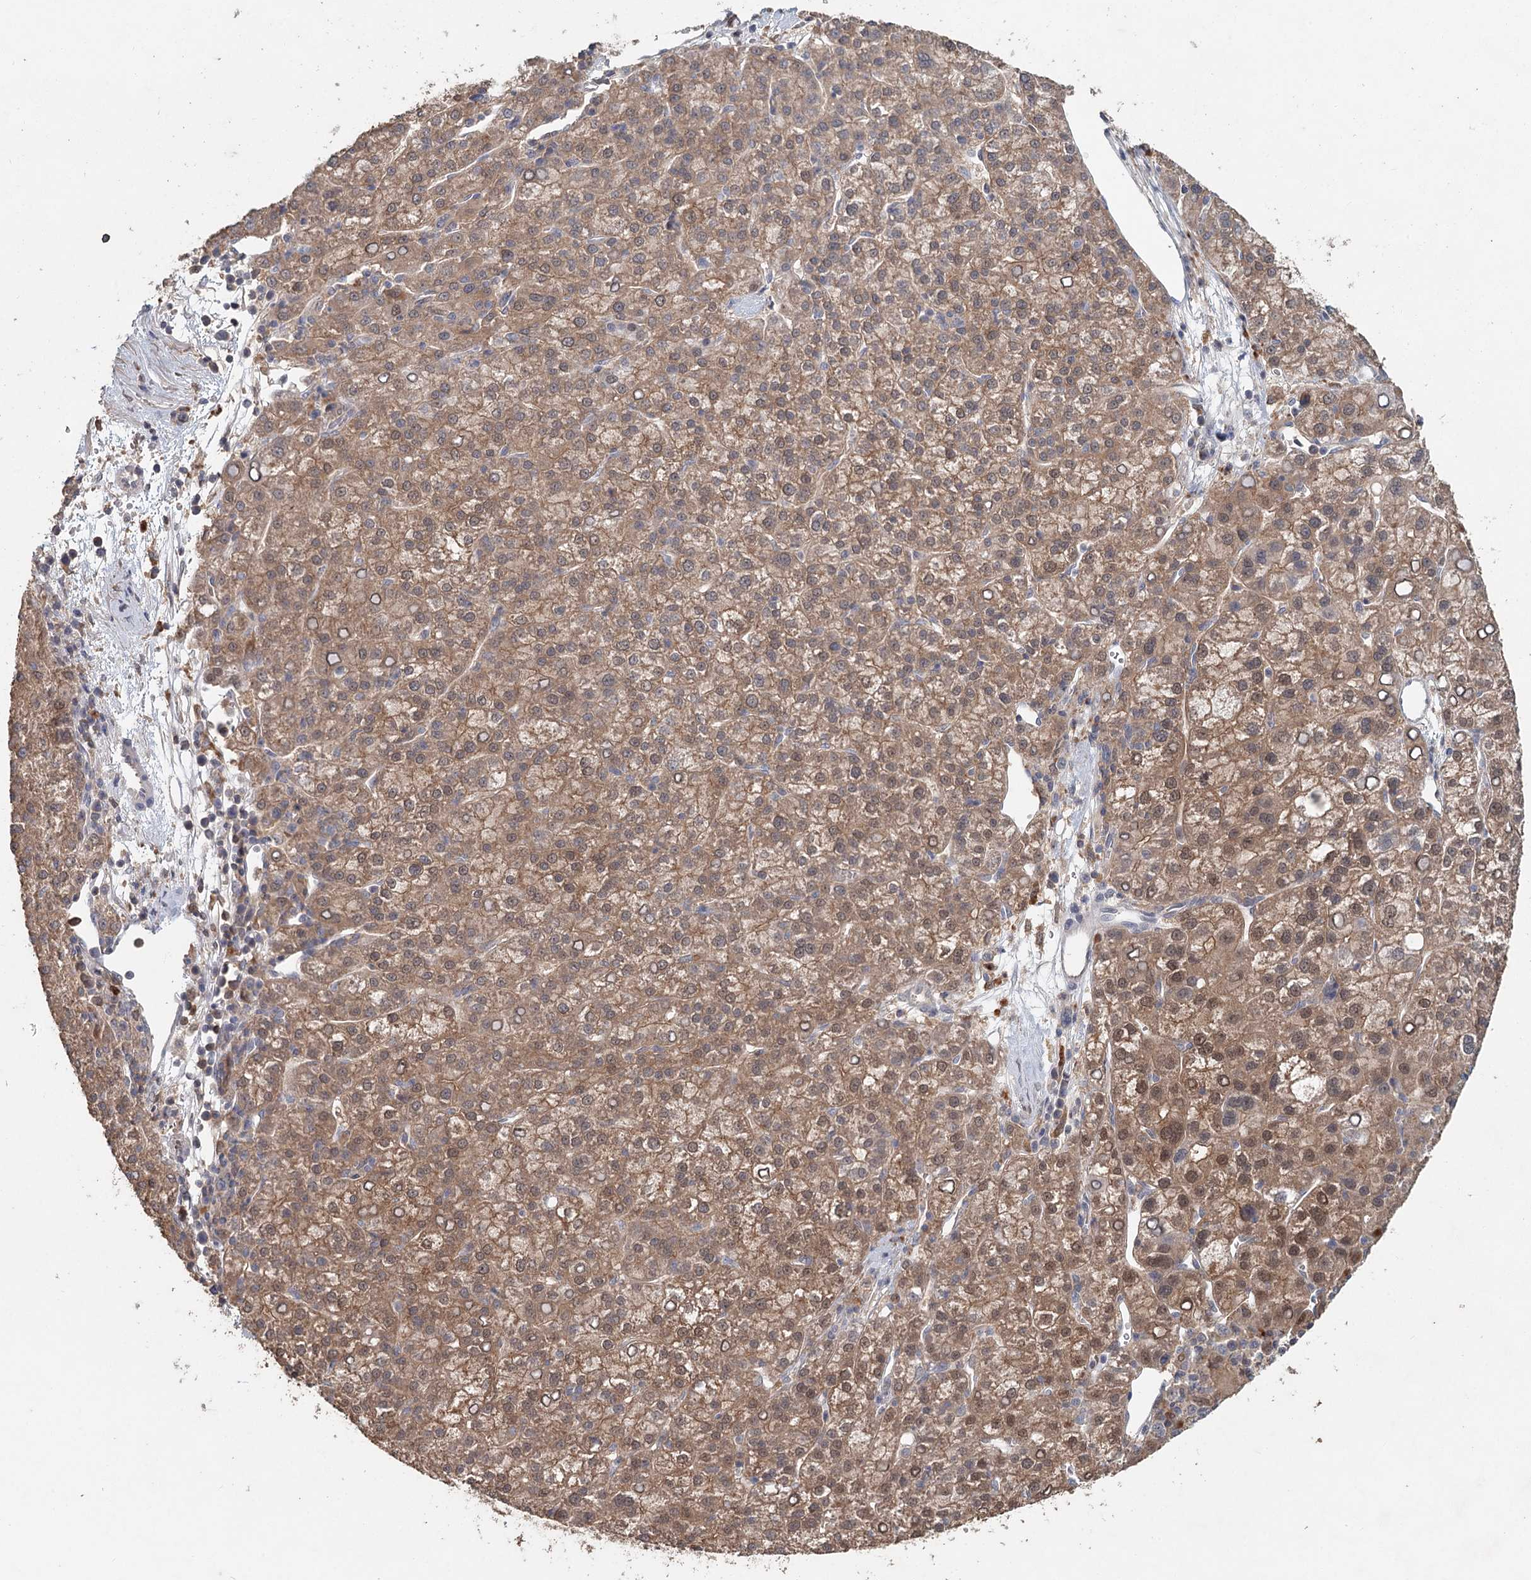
{"staining": {"intensity": "moderate", "quantity": ">75%", "location": "cytoplasmic/membranous"}, "tissue": "liver cancer", "cell_type": "Tumor cells", "image_type": "cancer", "snomed": [{"axis": "morphology", "description": "Carcinoma, Hepatocellular, NOS"}, {"axis": "topography", "description": "Liver"}], "caption": "Liver hepatocellular carcinoma stained for a protein exhibits moderate cytoplasmic/membranous positivity in tumor cells.", "gene": "ADK", "patient": {"sex": "female", "age": 58}}